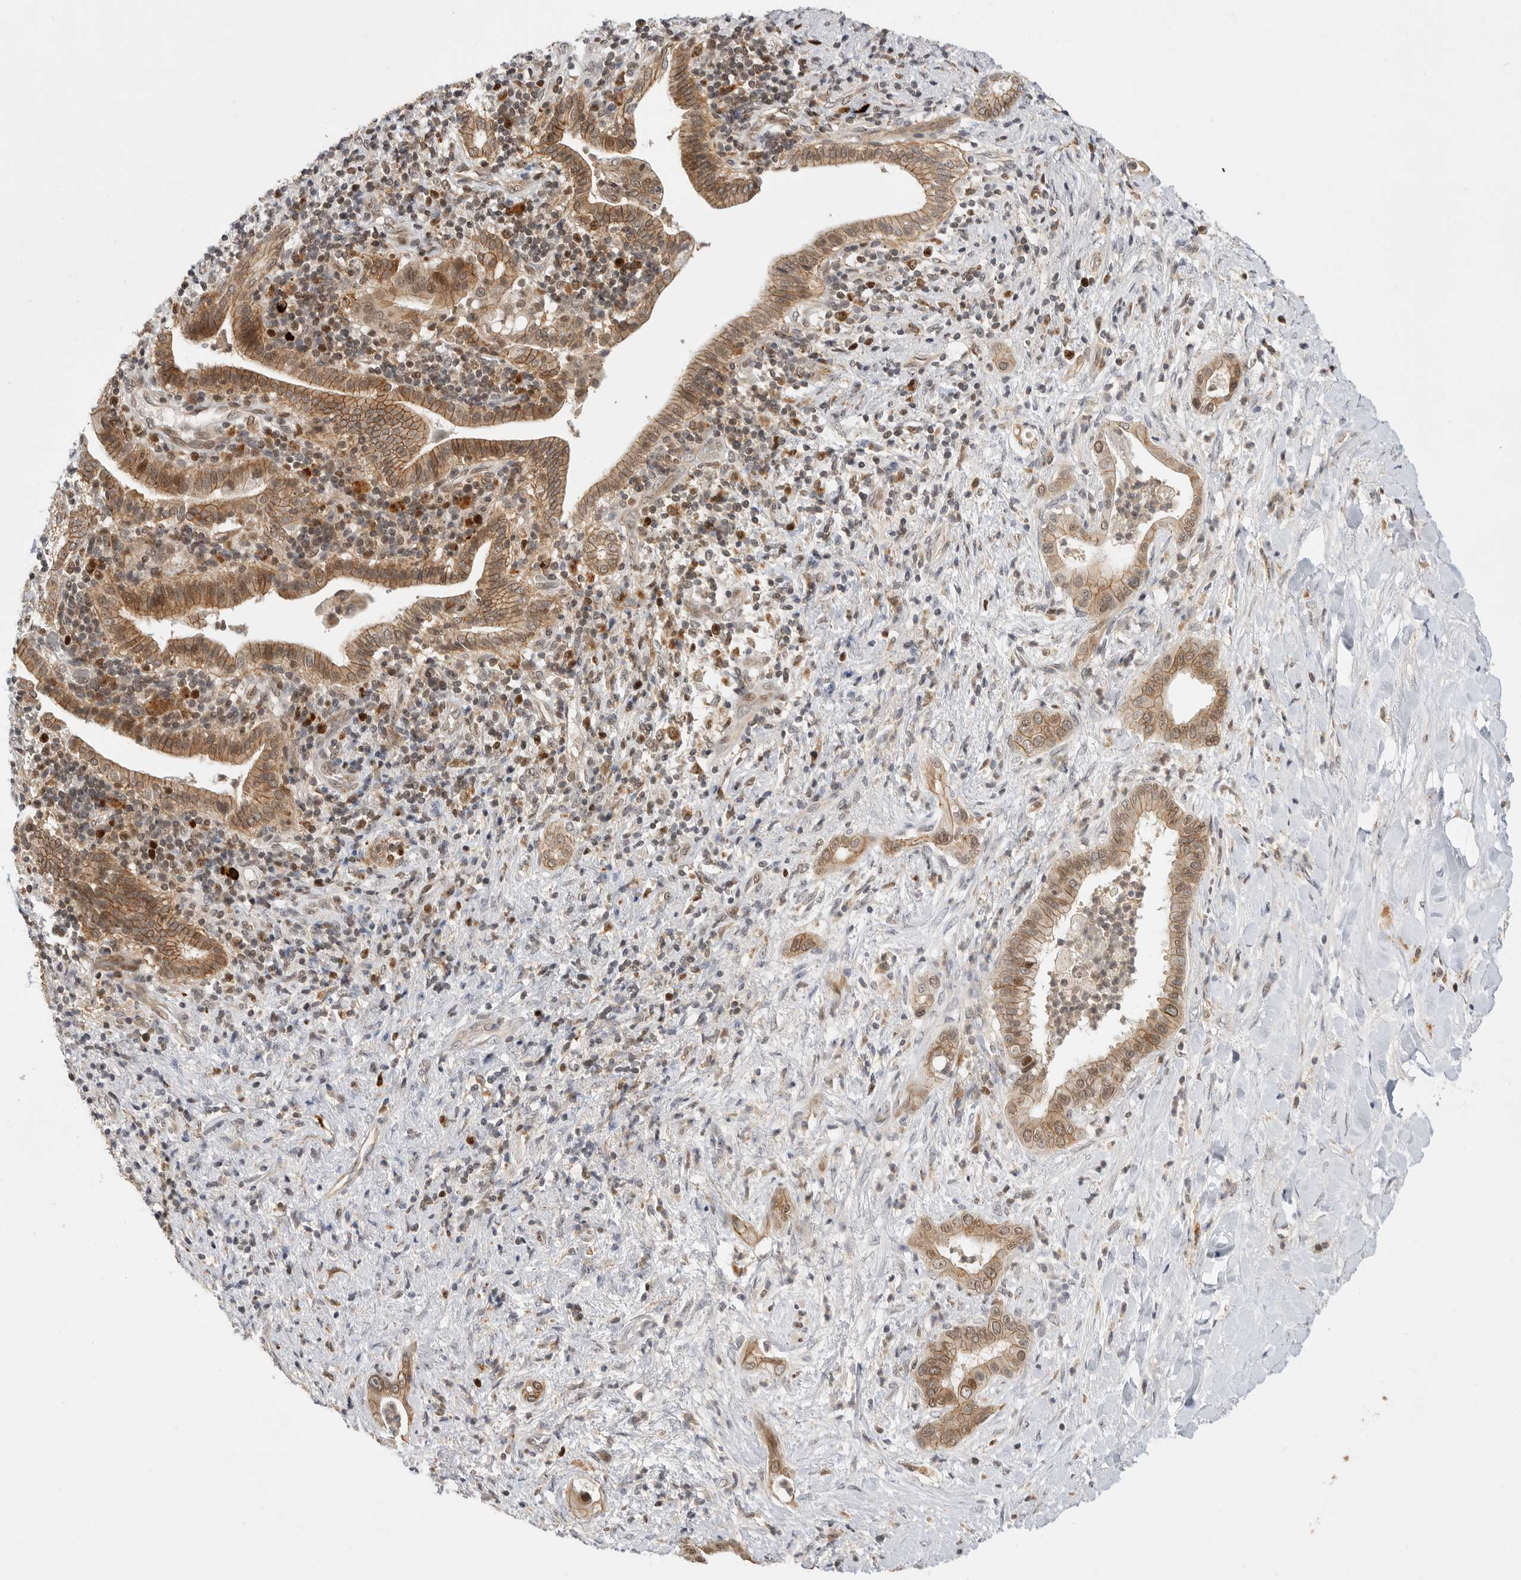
{"staining": {"intensity": "moderate", "quantity": "25%-75%", "location": "cytoplasmic/membranous,nuclear"}, "tissue": "liver cancer", "cell_type": "Tumor cells", "image_type": "cancer", "snomed": [{"axis": "morphology", "description": "Cholangiocarcinoma"}, {"axis": "topography", "description": "Liver"}], "caption": "Immunohistochemical staining of human liver cancer exhibits medium levels of moderate cytoplasmic/membranous and nuclear staining in about 25%-75% of tumor cells. The staining was performed using DAB to visualize the protein expression in brown, while the nuclei were stained in blue with hematoxylin (Magnification: 20x).", "gene": "CSNK1G3", "patient": {"sex": "female", "age": 54}}